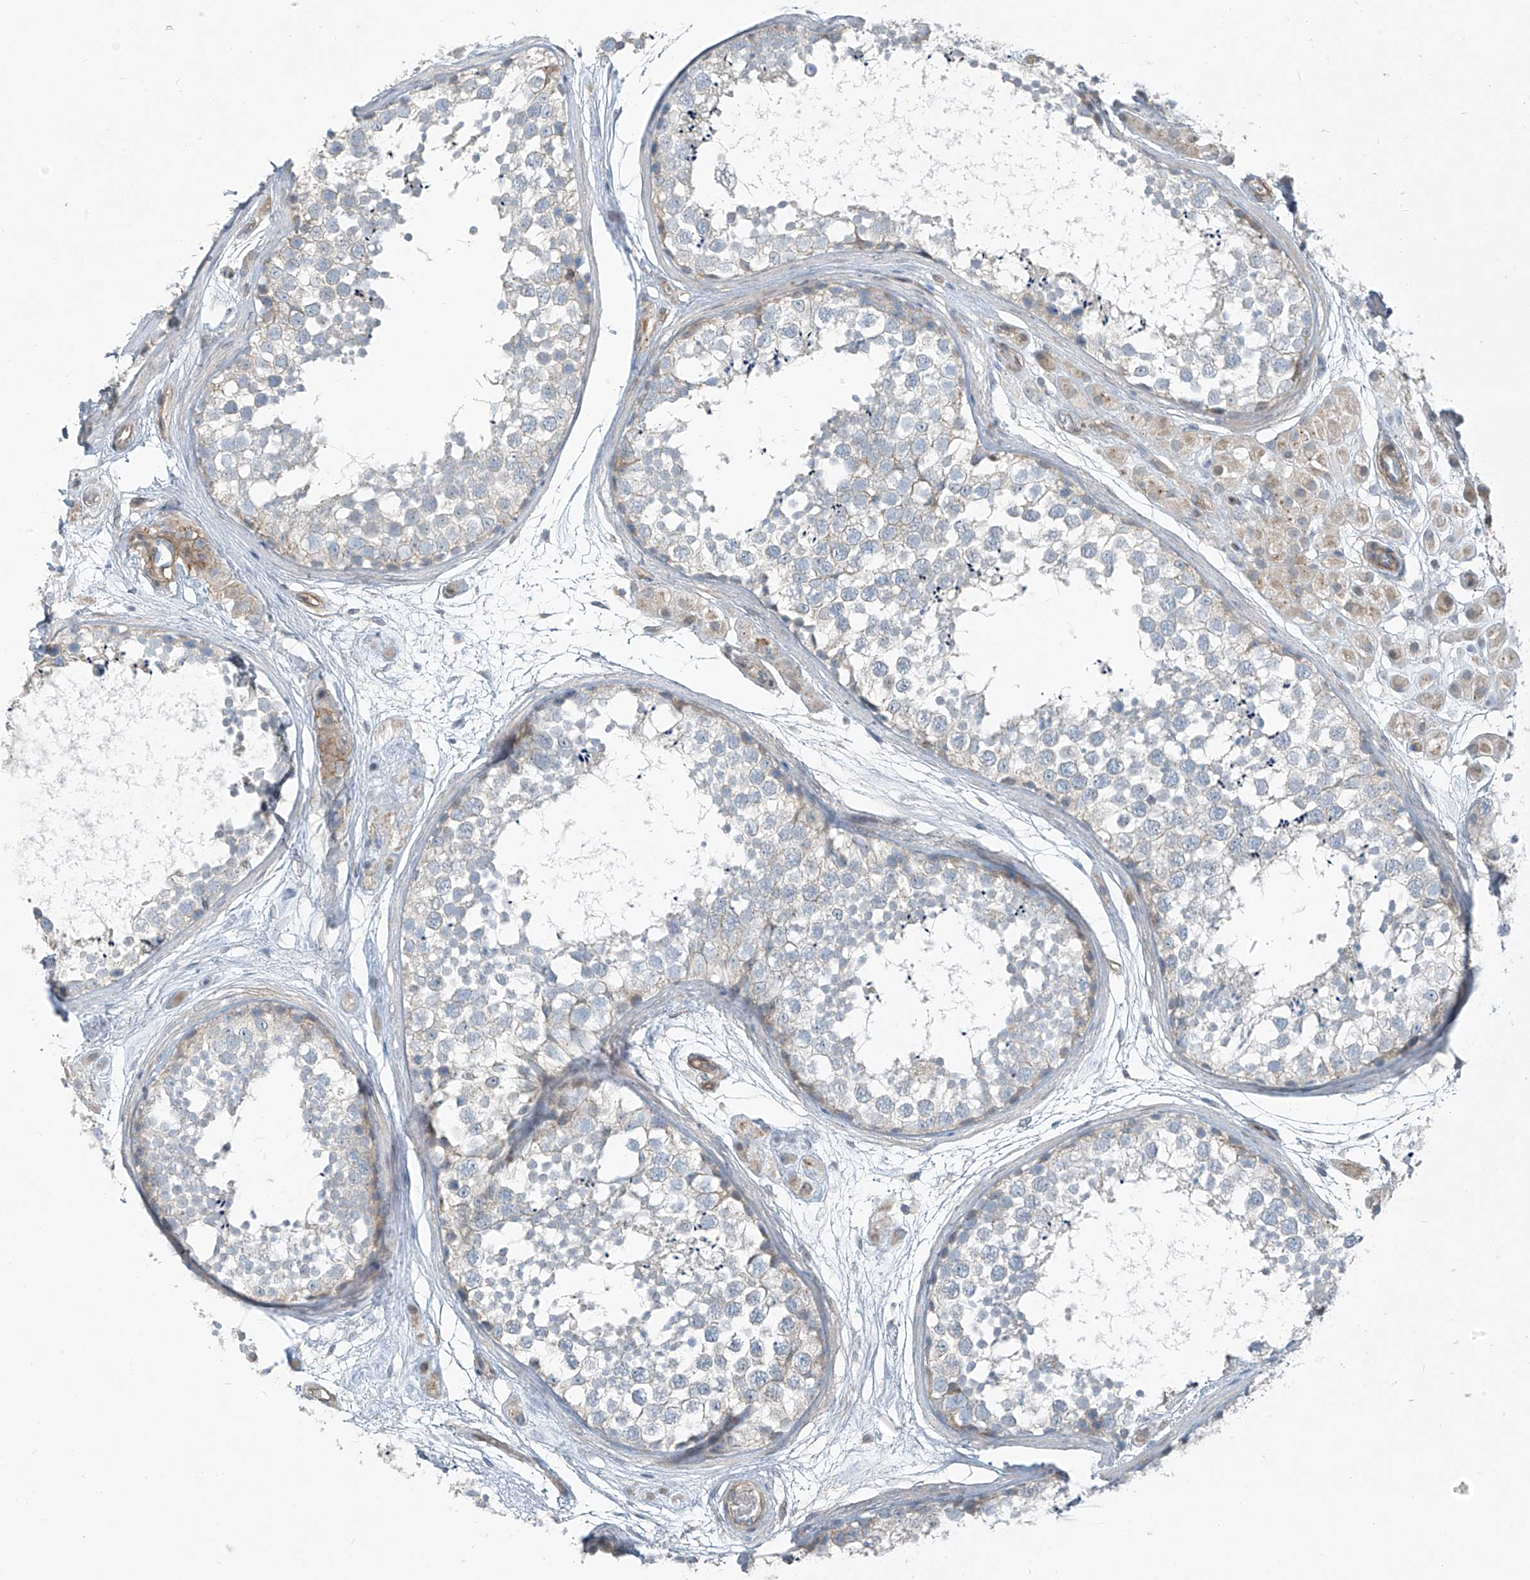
{"staining": {"intensity": "negative", "quantity": "none", "location": "none"}, "tissue": "testis", "cell_type": "Cells in seminiferous ducts", "image_type": "normal", "snomed": [{"axis": "morphology", "description": "Normal tissue, NOS"}, {"axis": "topography", "description": "Testis"}], "caption": "A micrograph of testis stained for a protein displays no brown staining in cells in seminiferous ducts. Nuclei are stained in blue.", "gene": "TNS2", "patient": {"sex": "male", "age": 56}}